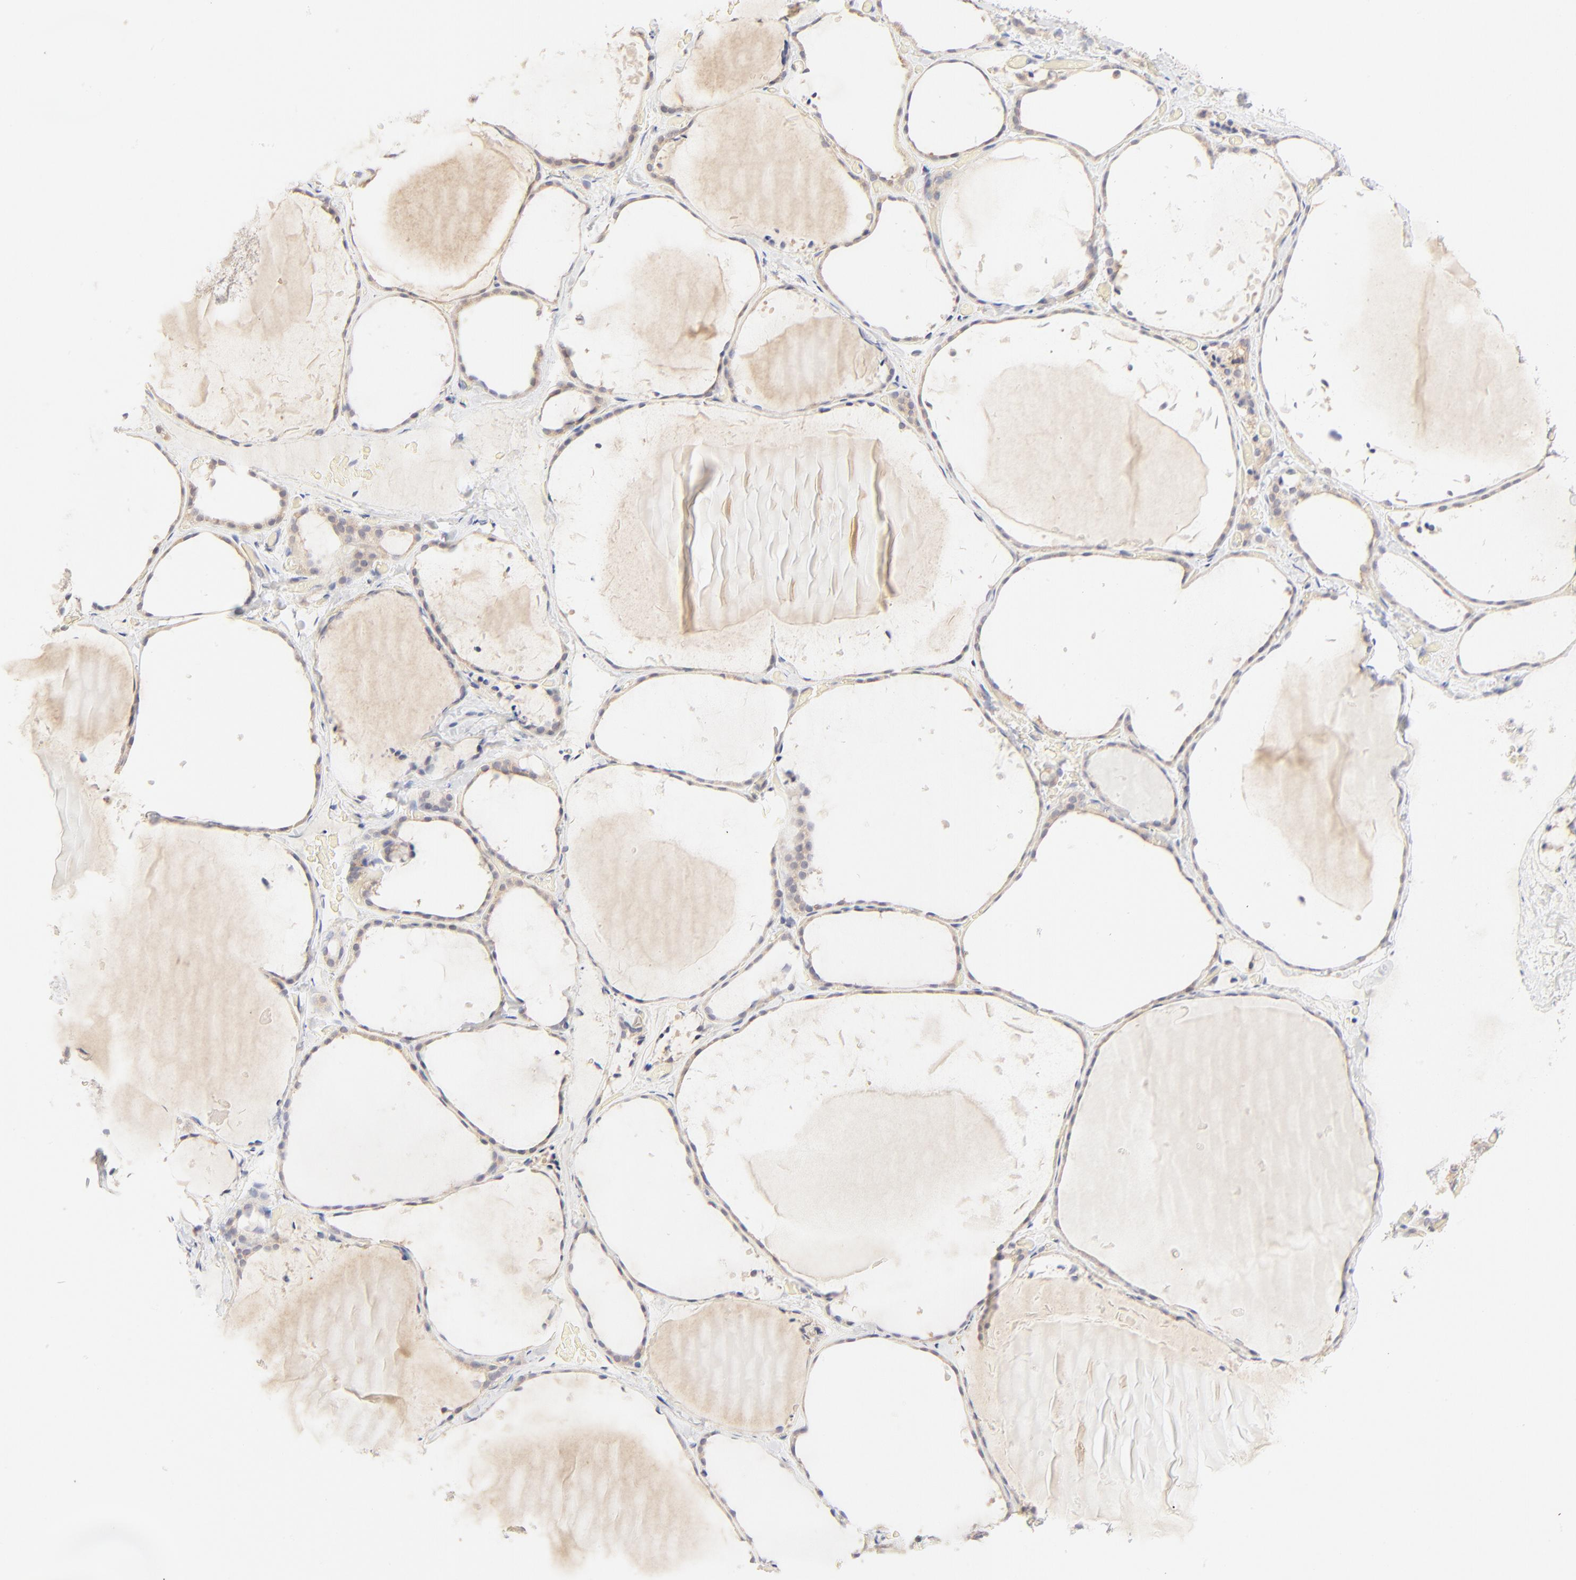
{"staining": {"intensity": "moderate", "quantity": ">75%", "location": "cytoplasmic/membranous"}, "tissue": "thyroid gland", "cell_type": "Glandular cells", "image_type": "normal", "snomed": [{"axis": "morphology", "description": "Normal tissue, NOS"}, {"axis": "topography", "description": "Thyroid gland"}], "caption": "The micrograph exhibits staining of unremarkable thyroid gland, revealing moderate cytoplasmic/membranous protein expression (brown color) within glandular cells. The staining is performed using DAB (3,3'-diaminobenzidine) brown chromogen to label protein expression. The nuclei are counter-stained blue using hematoxylin.", "gene": "NKX2", "patient": {"sex": "female", "age": 22}}